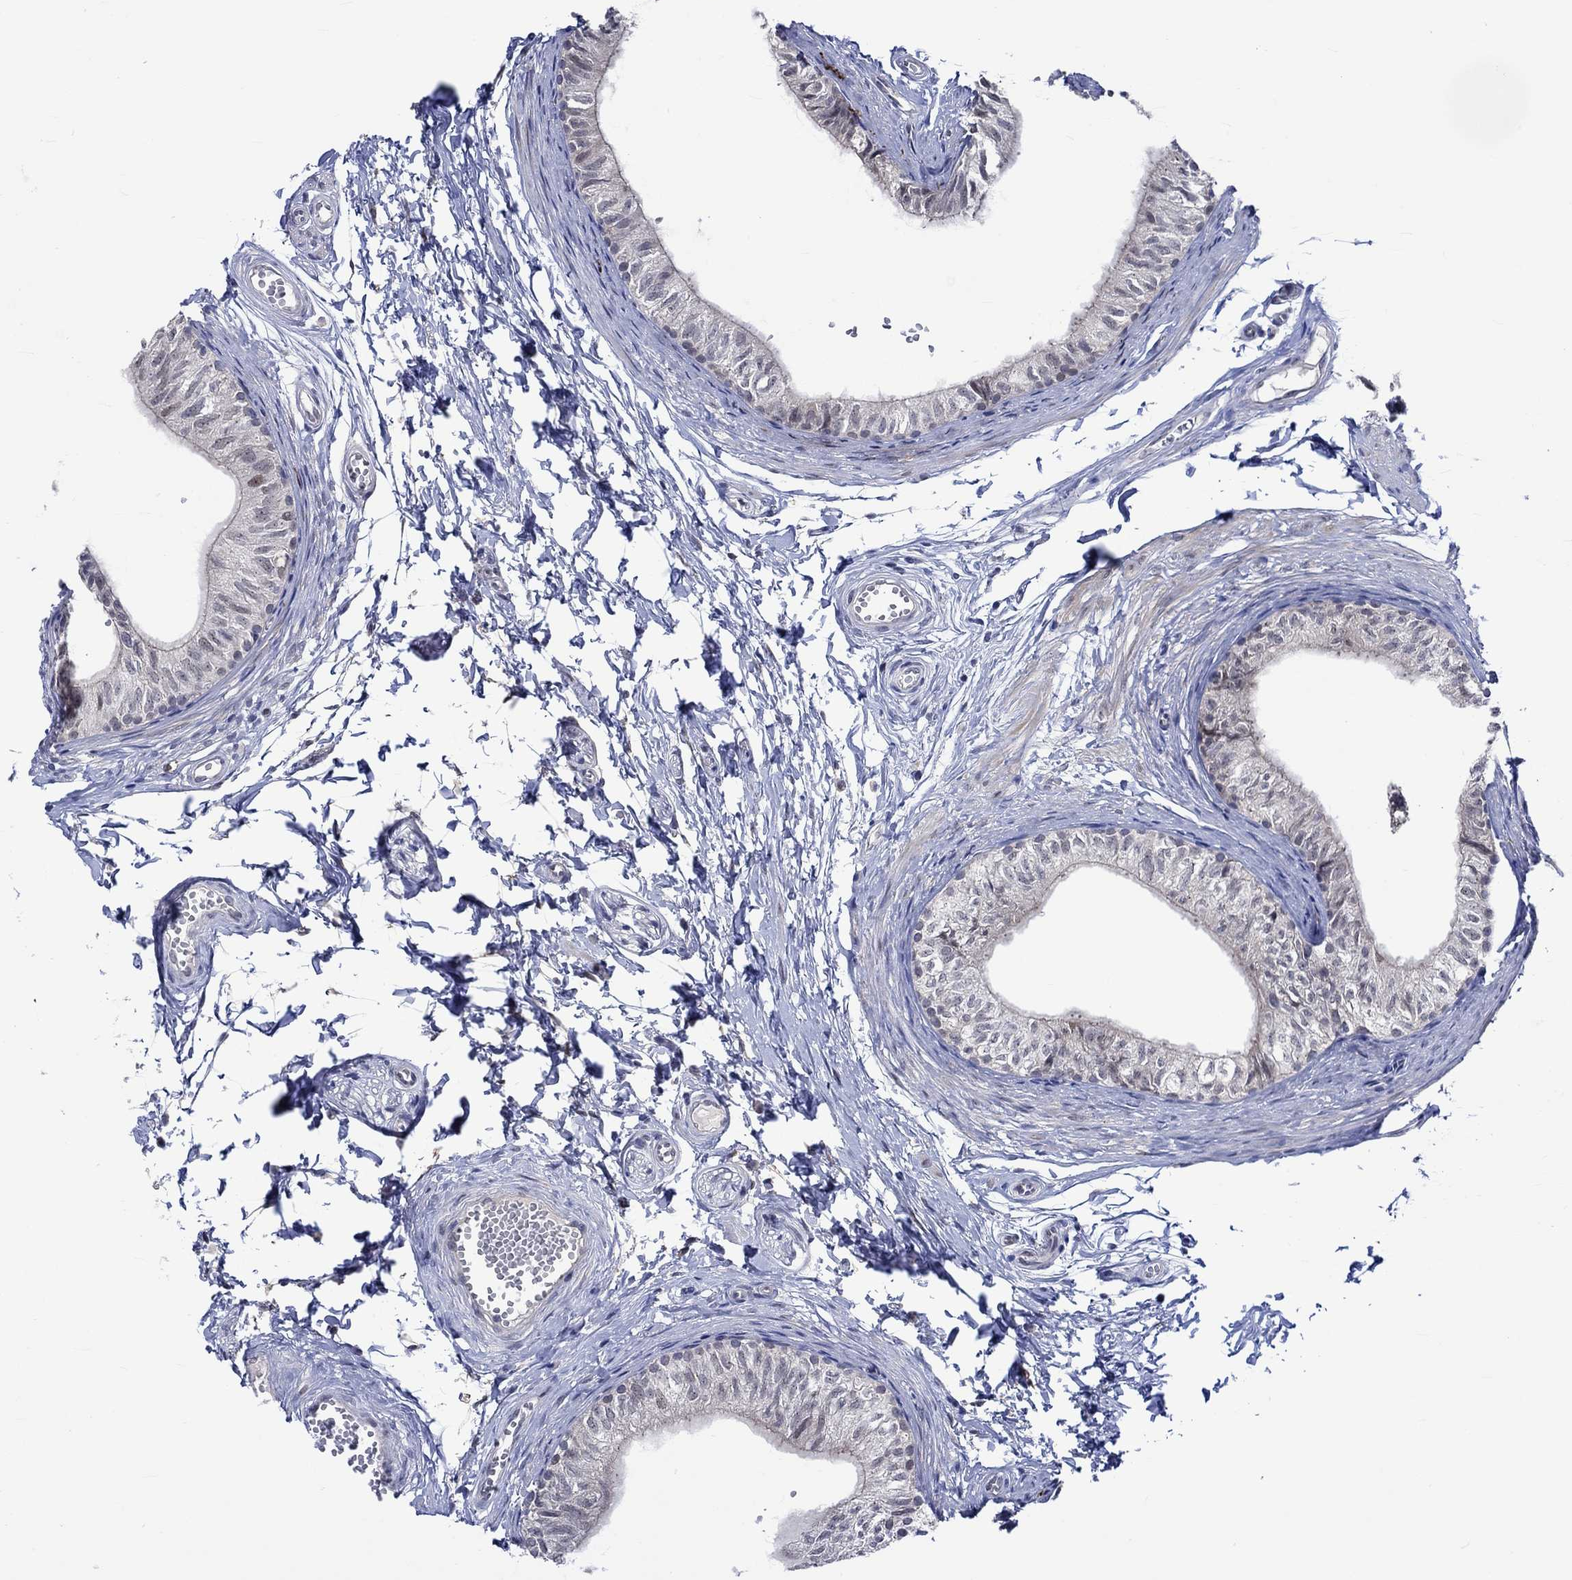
{"staining": {"intensity": "weak", "quantity": "<25%", "location": "cytoplasmic/membranous"}, "tissue": "epididymis", "cell_type": "Glandular cells", "image_type": "normal", "snomed": [{"axis": "morphology", "description": "Normal tissue, NOS"}, {"axis": "topography", "description": "Epididymis"}], "caption": "A high-resolution micrograph shows immunohistochemistry (IHC) staining of benign epididymis, which demonstrates no significant staining in glandular cells. The staining was performed using DAB to visualize the protein expression in brown, while the nuclei were stained in blue with hematoxylin (Magnification: 20x).", "gene": "E2F8", "patient": {"sex": "male", "age": 22}}